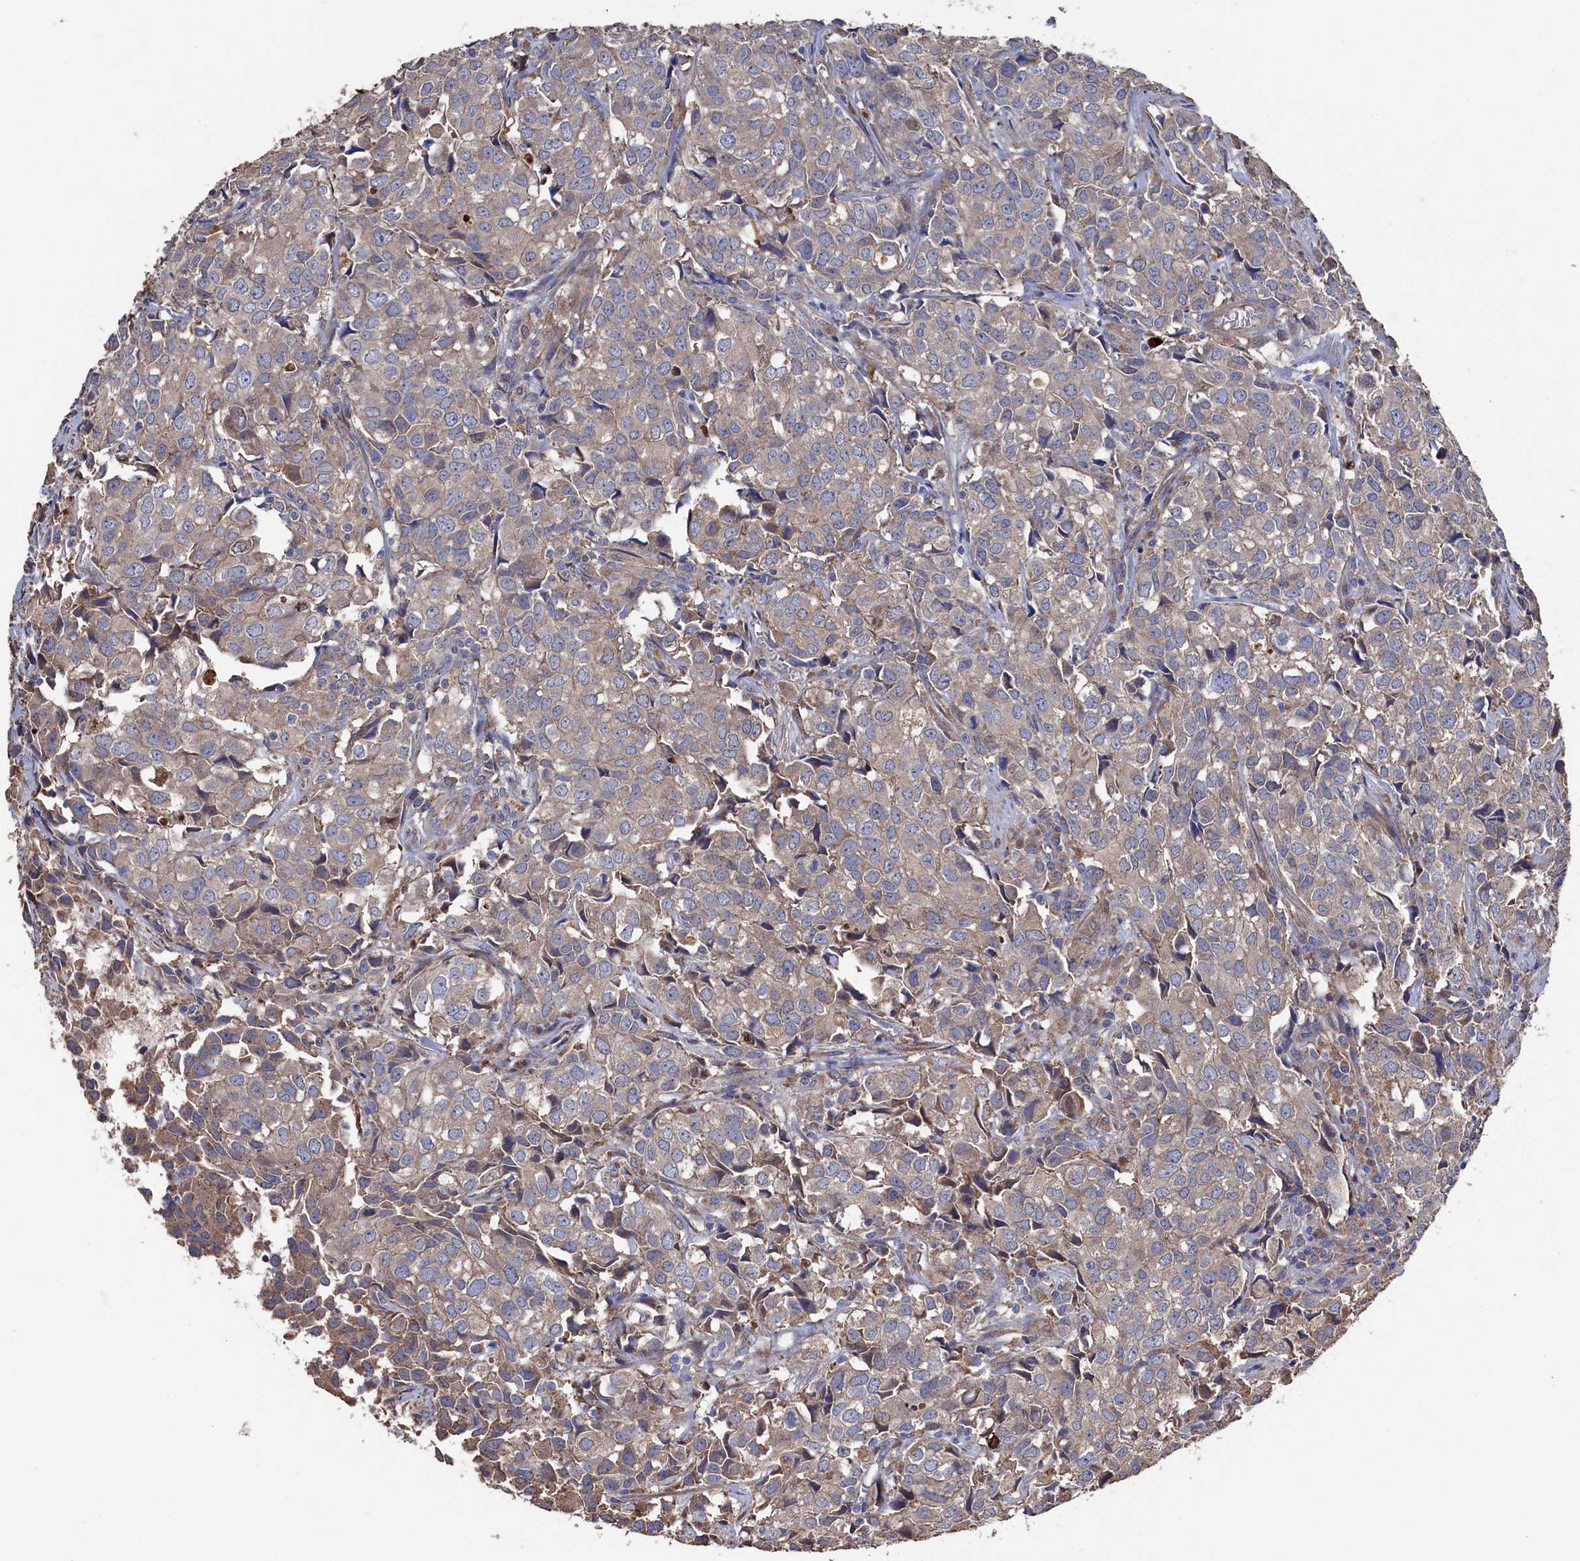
{"staining": {"intensity": "weak", "quantity": ">75%", "location": "cytoplasmic/membranous"}, "tissue": "urothelial cancer", "cell_type": "Tumor cells", "image_type": "cancer", "snomed": [{"axis": "morphology", "description": "Urothelial carcinoma, High grade"}, {"axis": "topography", "description": "Urinary bladder"}], "caption": "High-power microscopy captured an immunohistochemistry (IHC) histopathology image of urothelial cancer, revealing weak cytoplasmic/membranous positivity in about >75% of tumor cells.", "gene": "TK2", "patient": {"sex": "female", "age": 75}}